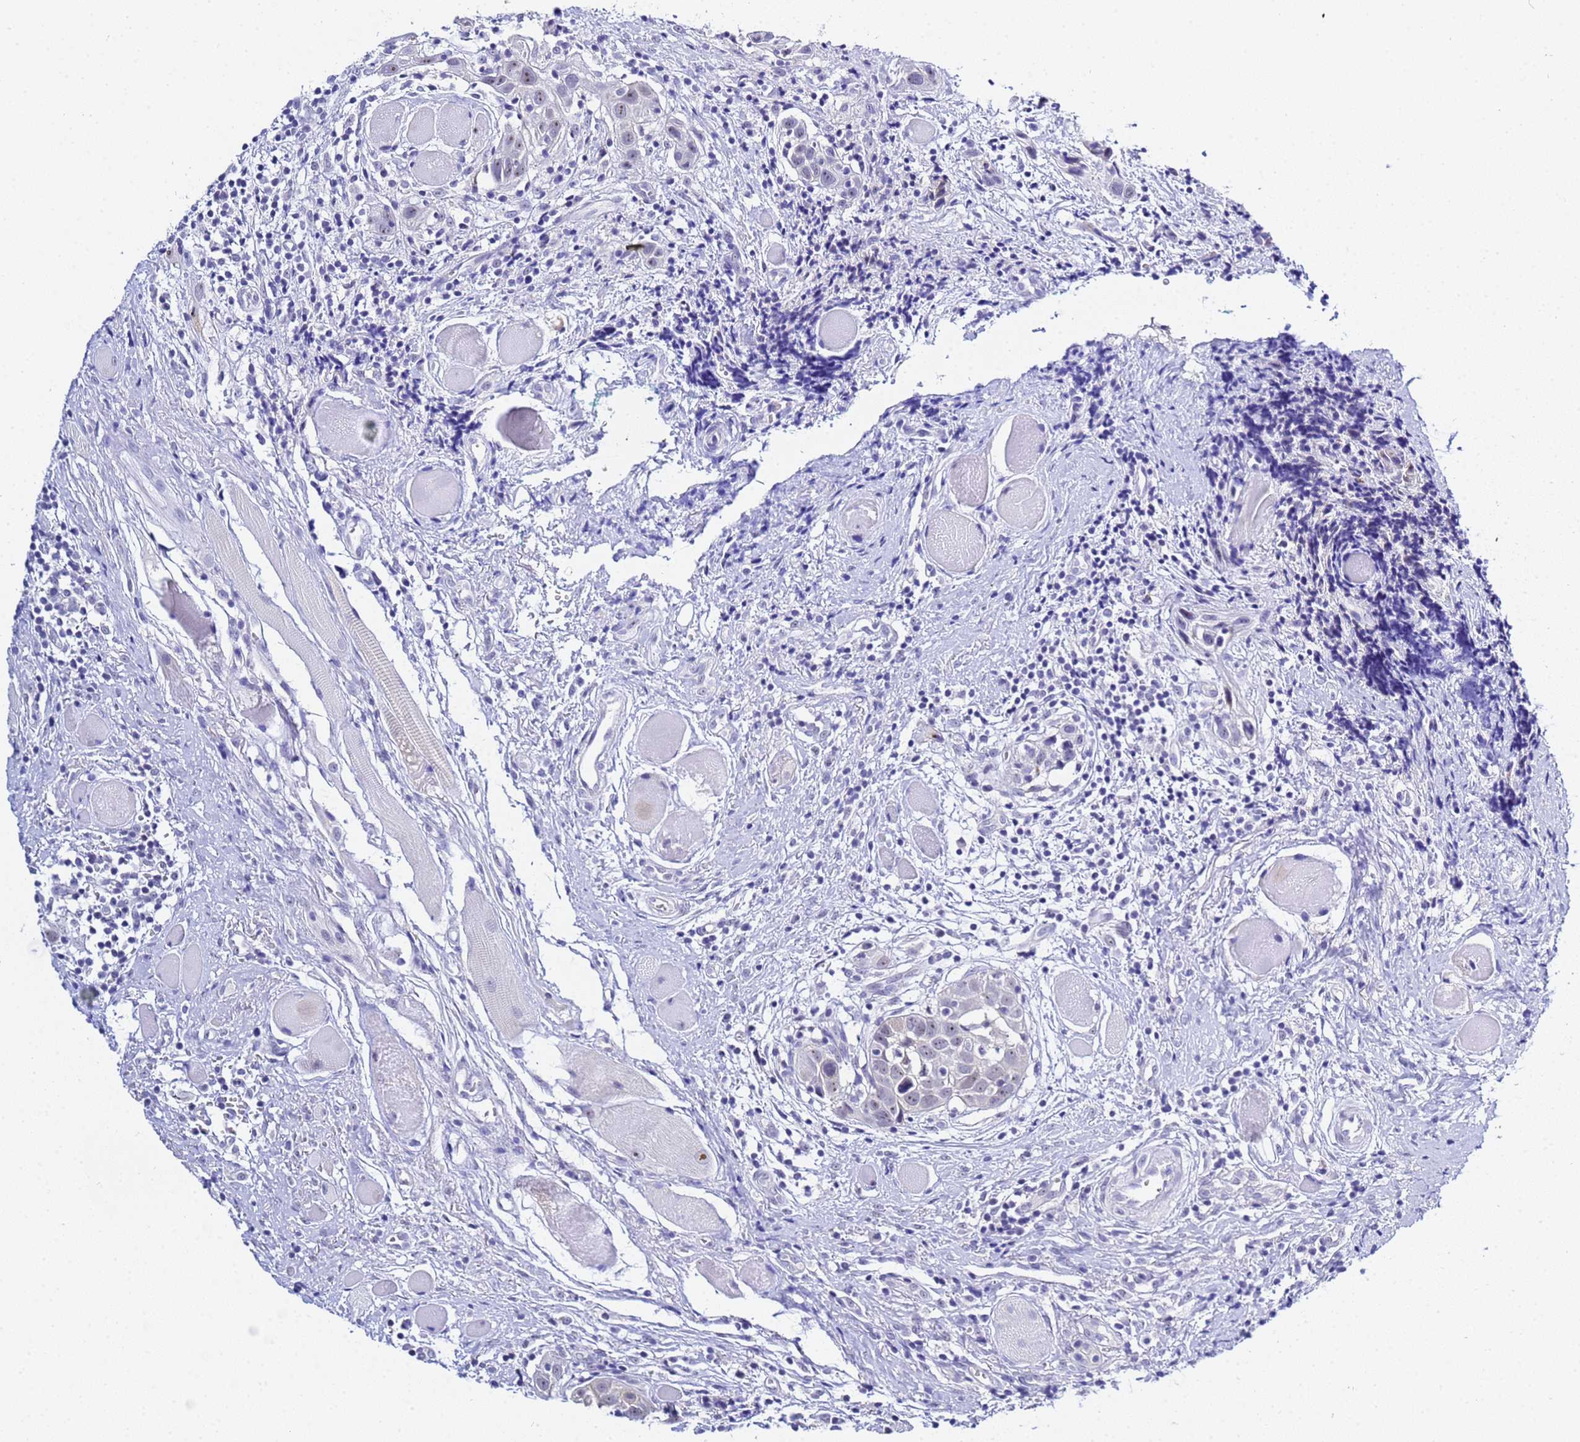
{"staining": {"intensity": "weak", "quantity": "<25%", "location": "nuclear"}, "tissue": "head and neck cancer", "cell_type": "Tumor cells", "image_type": "cancer", "snomed": [{"axis": "morphology", "description": "Squamous cell carcinoma, NOS"}, {"axis": "topography", "description": "Oral tissue"}, {"axis": "topography", "description": "Head-Neck"}], "caption": "Immunohistochemistry (IHC) histopathology image of neoplastic tissue: squamous cell carcinoma (head and neck) stained with DAB (3,3'-diaminobenzidine) shows no significant protein staining in tumor cells. (DAB immunohistochemistry (IHC) with hematoxylin counter stain).", "gene": "ACTL6B", "patient": {"sex": "female", "age": 50}}